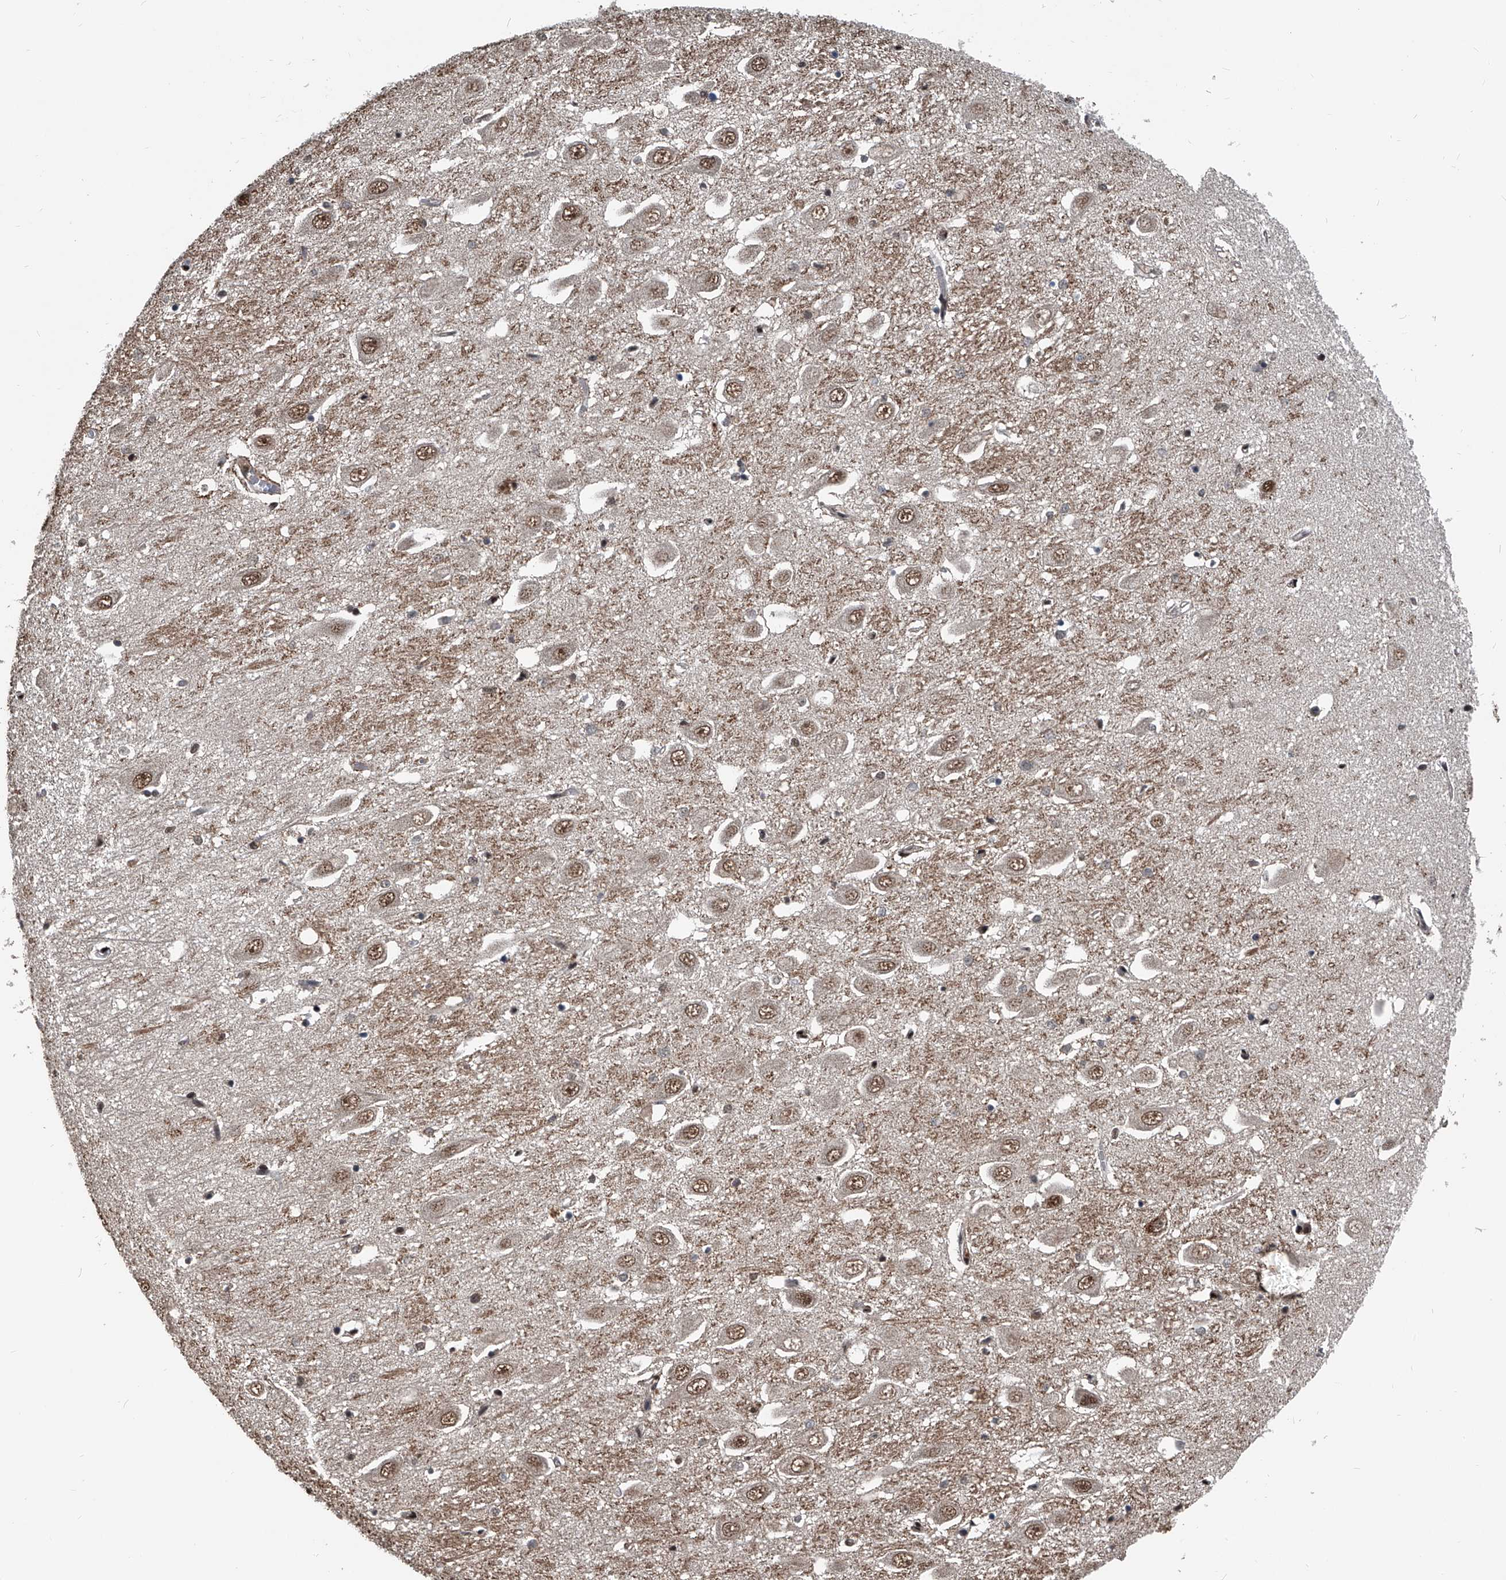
{"staining": {"intensity": "weak", "quantity": "25%-75%", "location": "cytoplasmic/membranous"}, "tissue": "hippocampus", "cell_type": "Glial cells", "image_type": "normal", "snomed": [{"axis": "morphology", "description": "Normal tissue, NOS"}, {"axis": "topography", "description": "Hippocampus"}], "caption": "Glial cells display weak cytoplasmic/membranous positivity in about 25%-75% of cells in benign hippocampus. Using DAB (brown) and hematoxylin (blue) stains, captured at high magnification using brightfield microscopy.", "gene": "FKBP5", "patient": {"sex": "female", "age": 64}}